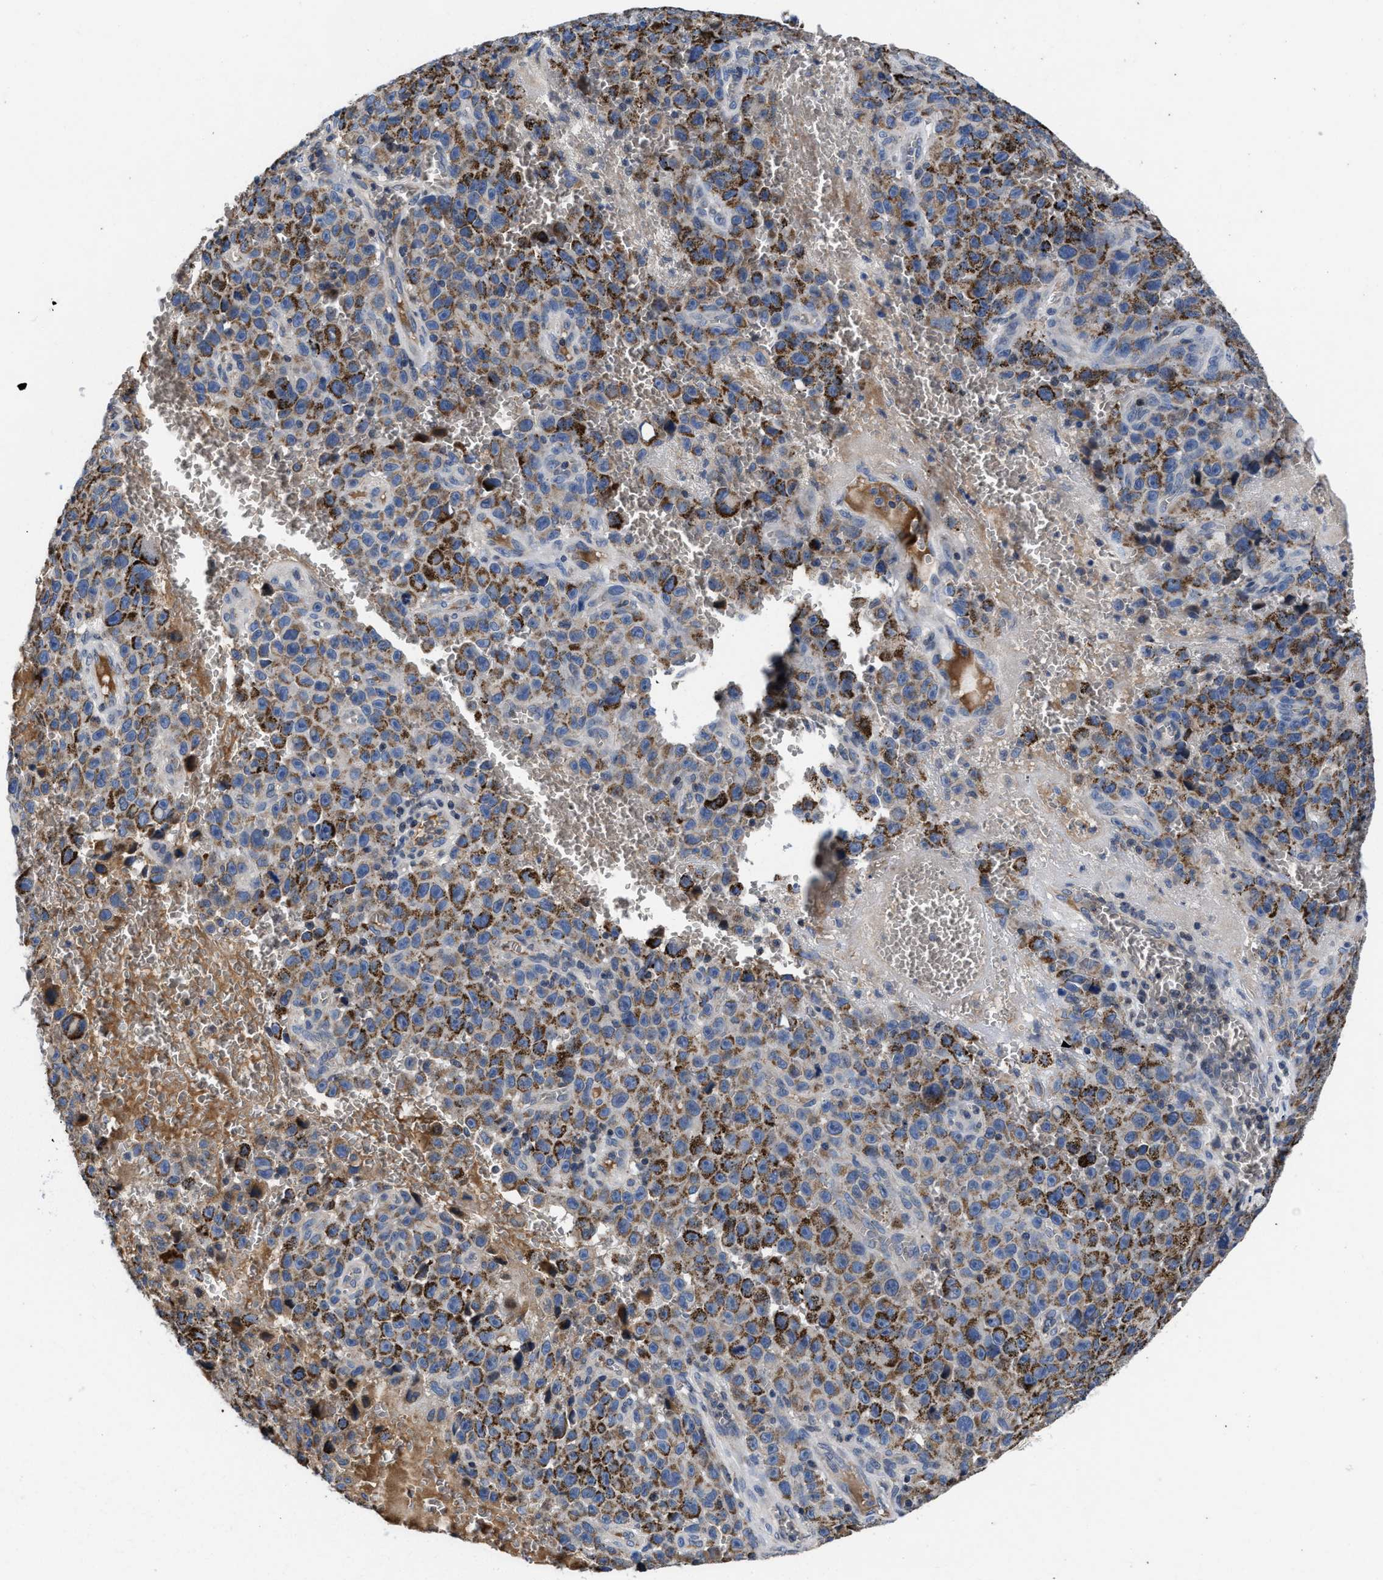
{"staining": {"intensity": "moderate", "quantity": ">75%", "location": "cytoplasmic/membranous"}, "tissue": "melanoma", "cell_type": "Tumor cells", "image_type": "cancer", "snomed": [{"axis": "morphology", "description": "Malignant melanoma, NOS"}, {"axis": "topography", "description": "Skin"}], "caption": "IHC (DAB (3,3'-diaminobenzidine)) staining of malignant melanoma demonstrates moderate cytoplasmic/membranous protein expression in approximately >75% of tumor cells. (DAB = brown stain, brightfield microscopy at high magnification).", "gene": "CACNA1D", "patient": {"sex": "female", "age": 82}}